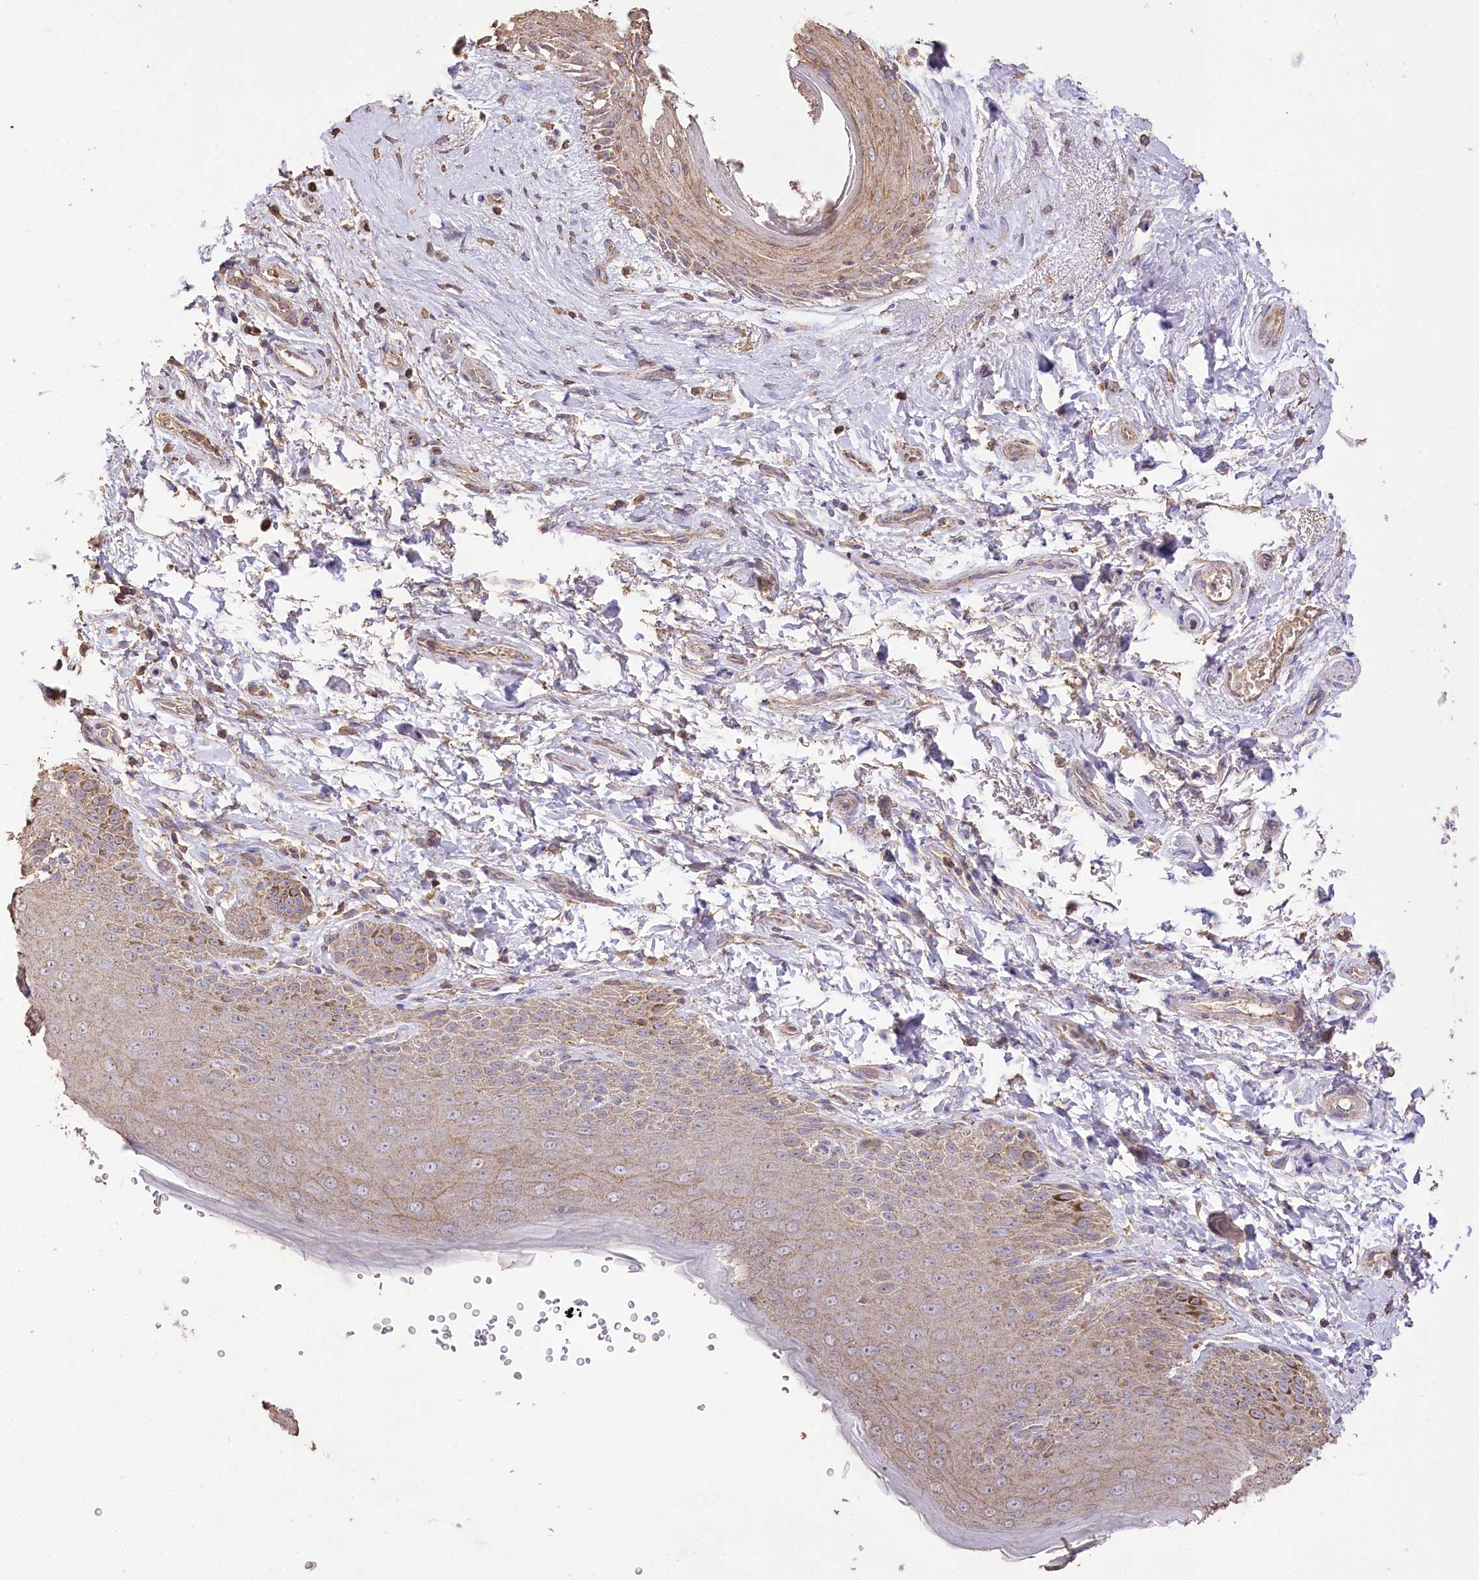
{"staining": {"intensity": "moderate", "quantity": "25%-75%", "location": "cytoplasmic/membranous"}, "tissue": "skin", "cell_type": "Epidermal cells", "image_type": "normal", "snomed": [{"axis": "morphology", "description": "Normal tissue, NOS"}, {"axis": "topography", "description": "Anal"}], "caption": "About 25%-75% of epidermal cells in benign skin demonstrate moderate cytoplasmic/membranous protein positivity as visualized by brown immunohistochemical staining.", "gene": "IREB2", "patient": {"sex": "male", "age": 44}}